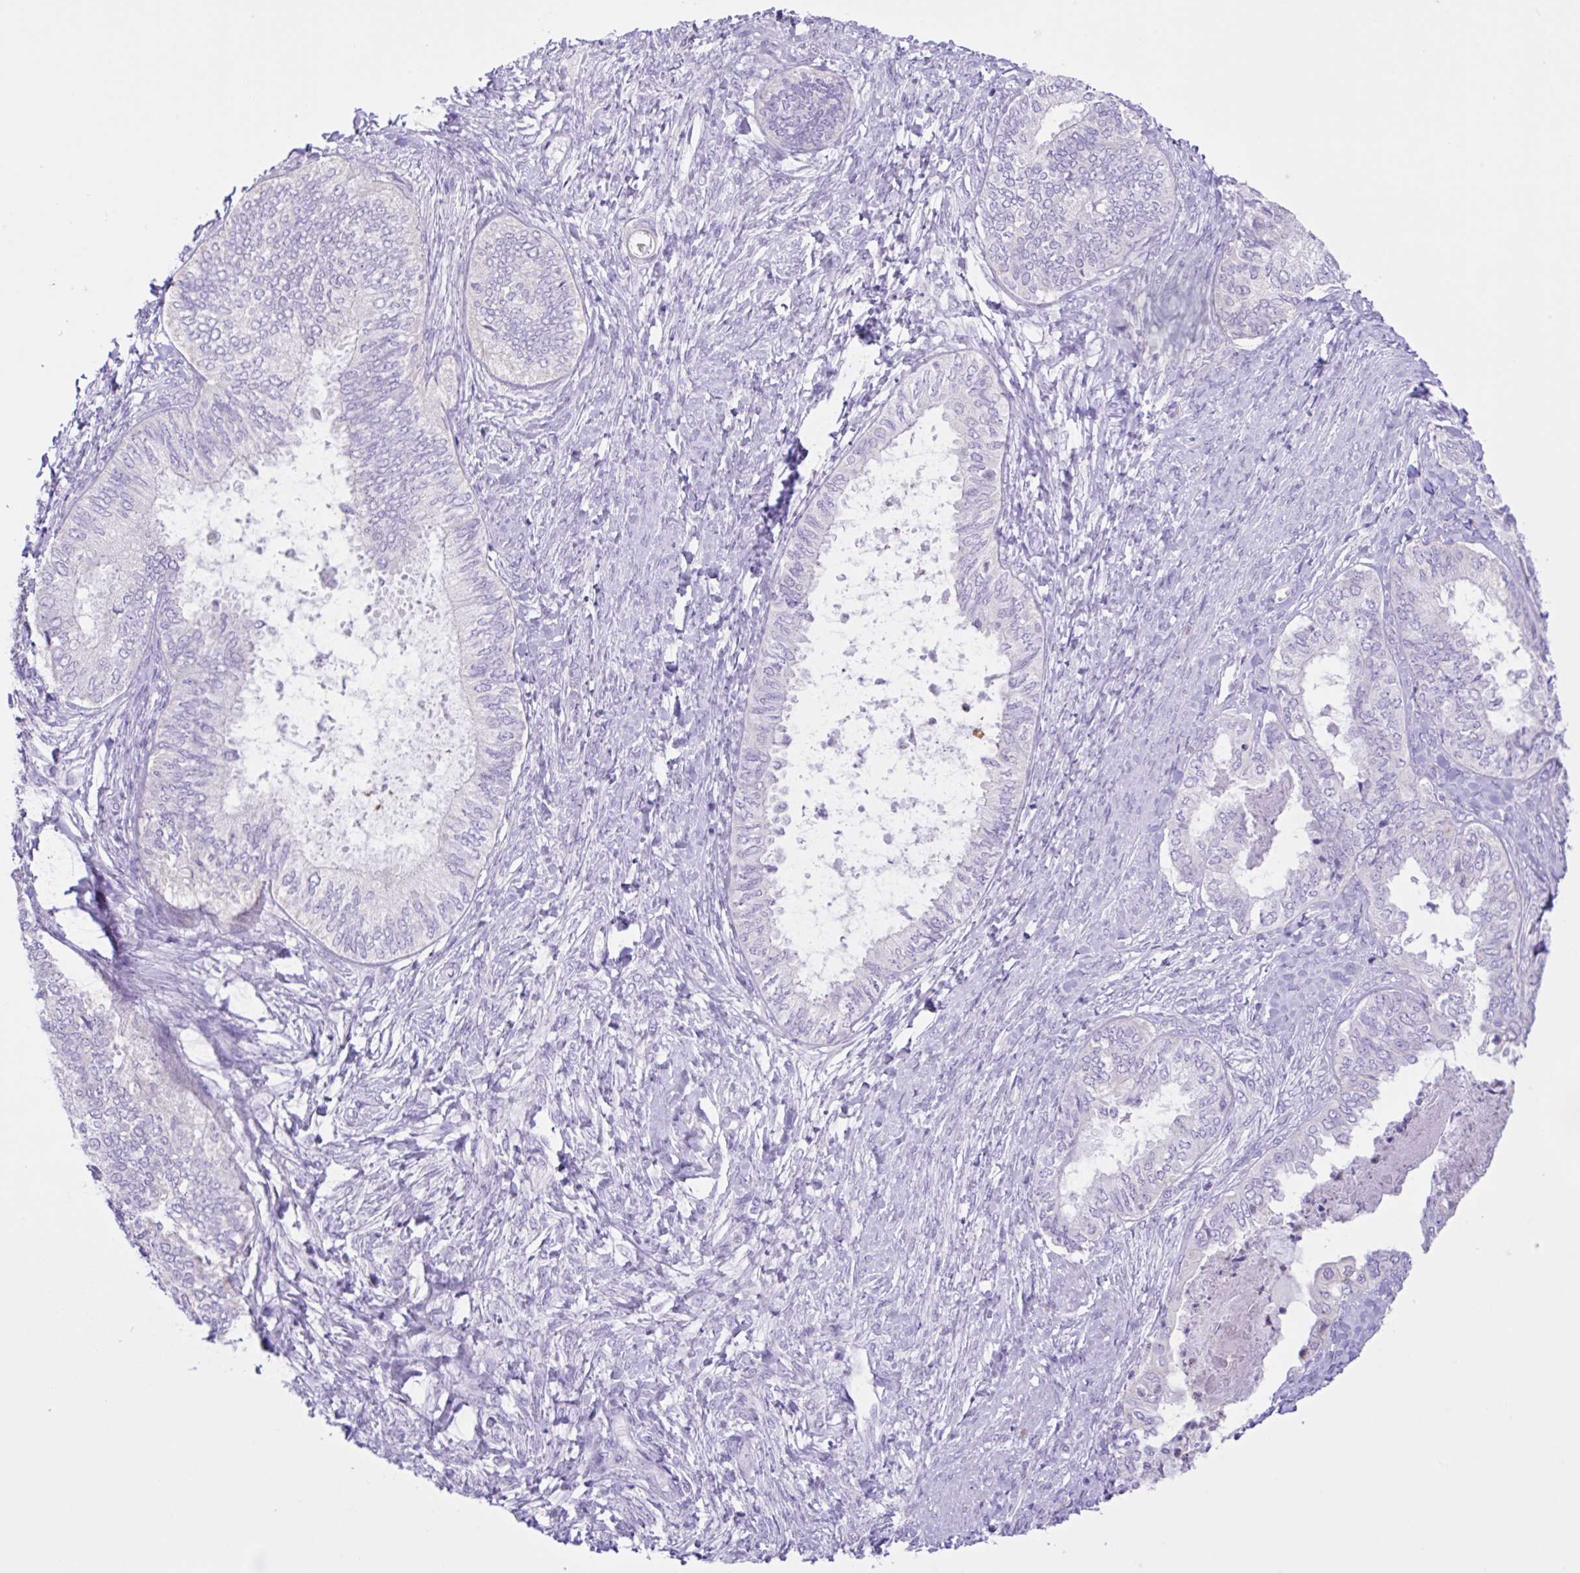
{"staining": {"intensity": "negative", "quantity": "none", "location": "none"}, "tissue": "ovarian cancer", "cell_type": "Tumor cells", "image_type": "cancer", "snomed": [{"axis": "morphology", "description": "Carcinoma, endometroid"}, {"axis": "topography", "description": "Ovary"}], "caption": "Photomicrograph shows no significant protein expression in tumor cells of ovarian cancer.", "gene": "CST11", "patient": {"sex": "female", "age": 70}}